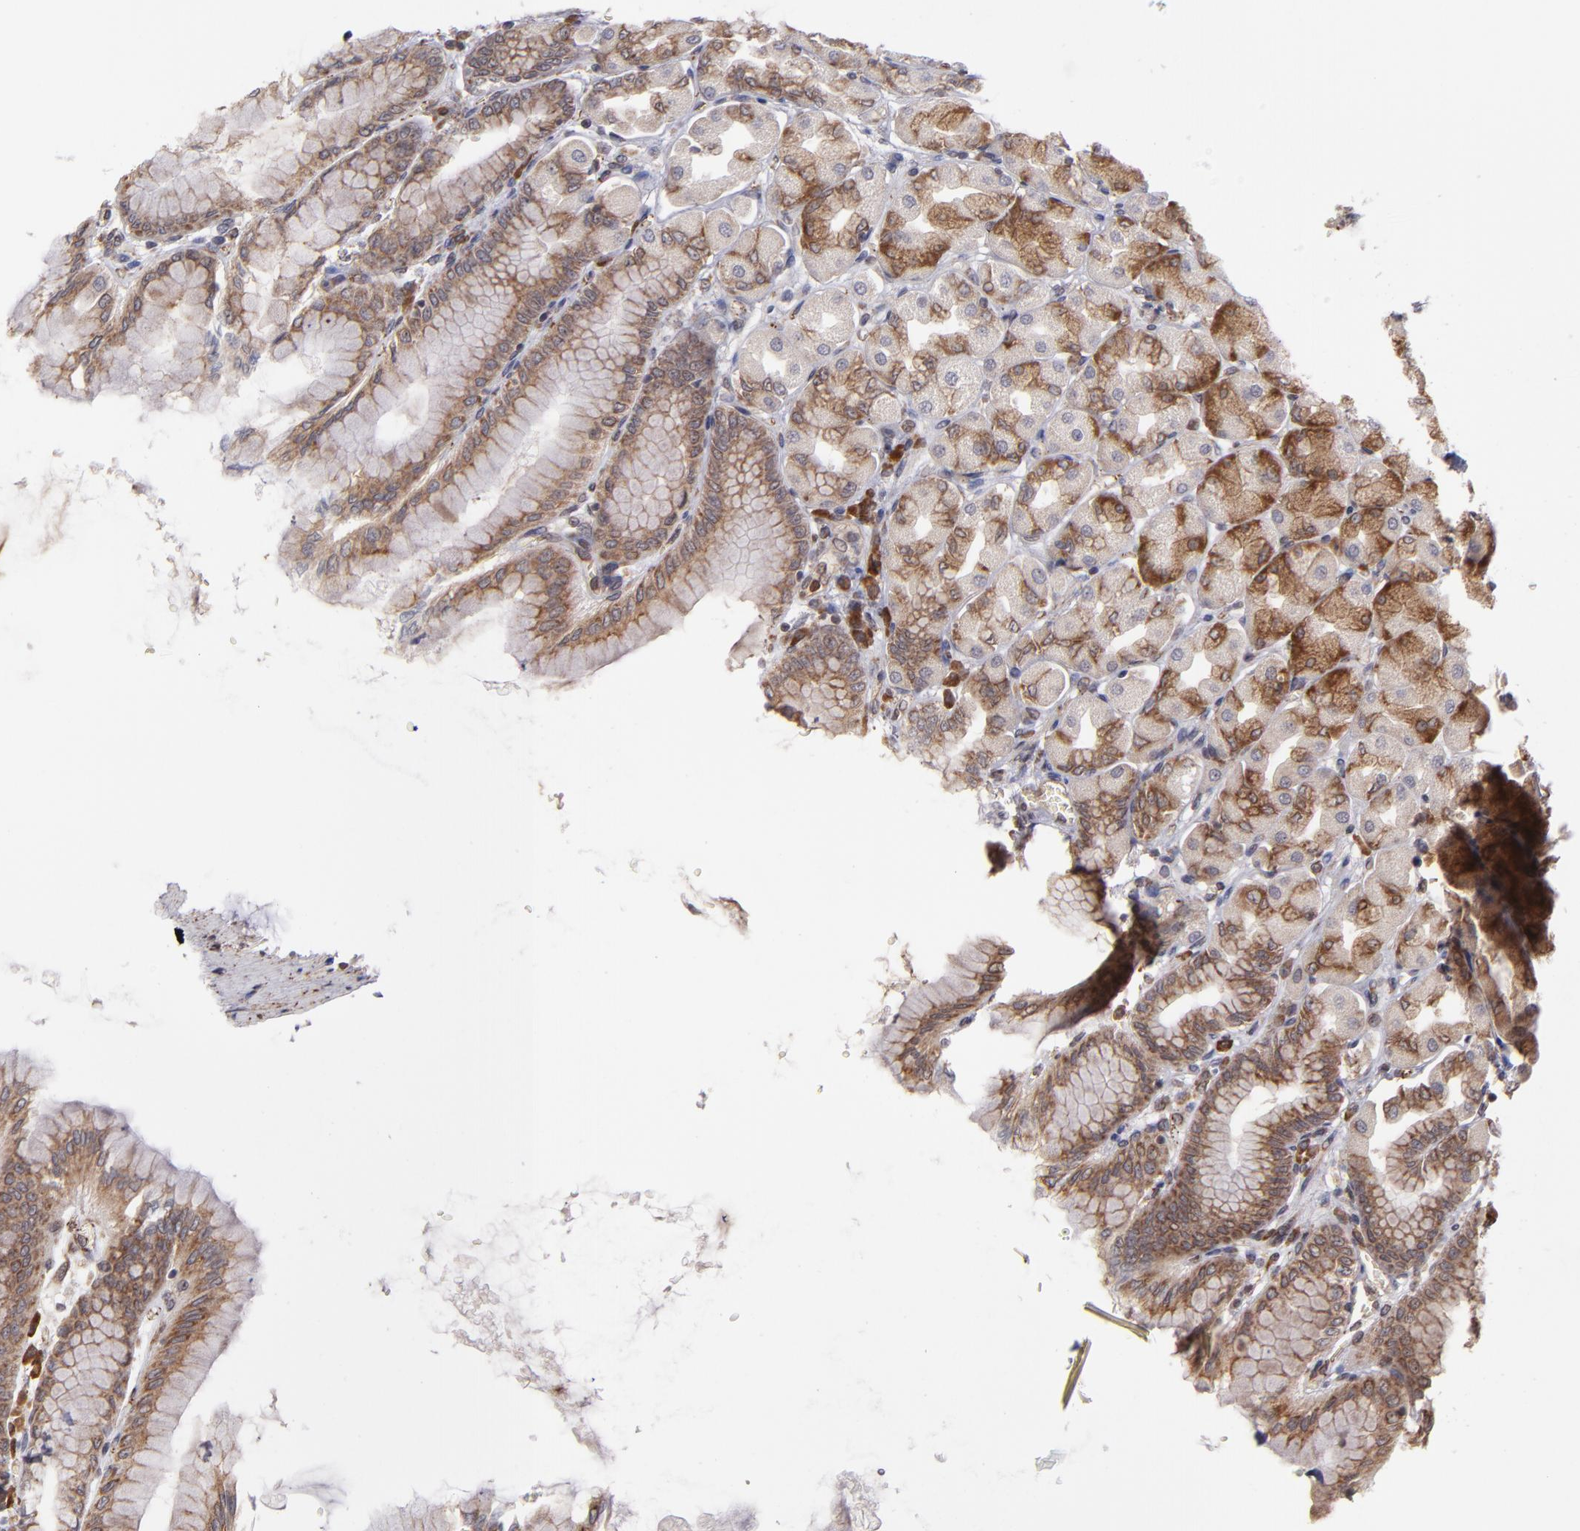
{"staining": {"intensity": "moderate", "quantity": ">75%", "location": "cytoplasmic/membranous"}, "tissue": "stomach", "cell_type": "Glandular cells", "image_type": "normal", "snomed": [{"axis": "morphology", "description": "Normal tissue, NOS"}, {"axis": "topography", "description": "Stomach, upper"}], "caption": "Glandular cells reveal medium levels of moderate cytoplasmic/membranous expression in approximately >75% of cells in normal human stomach.", "gene": "CASP1", "patient": {"sex": "female", "age": 56}}